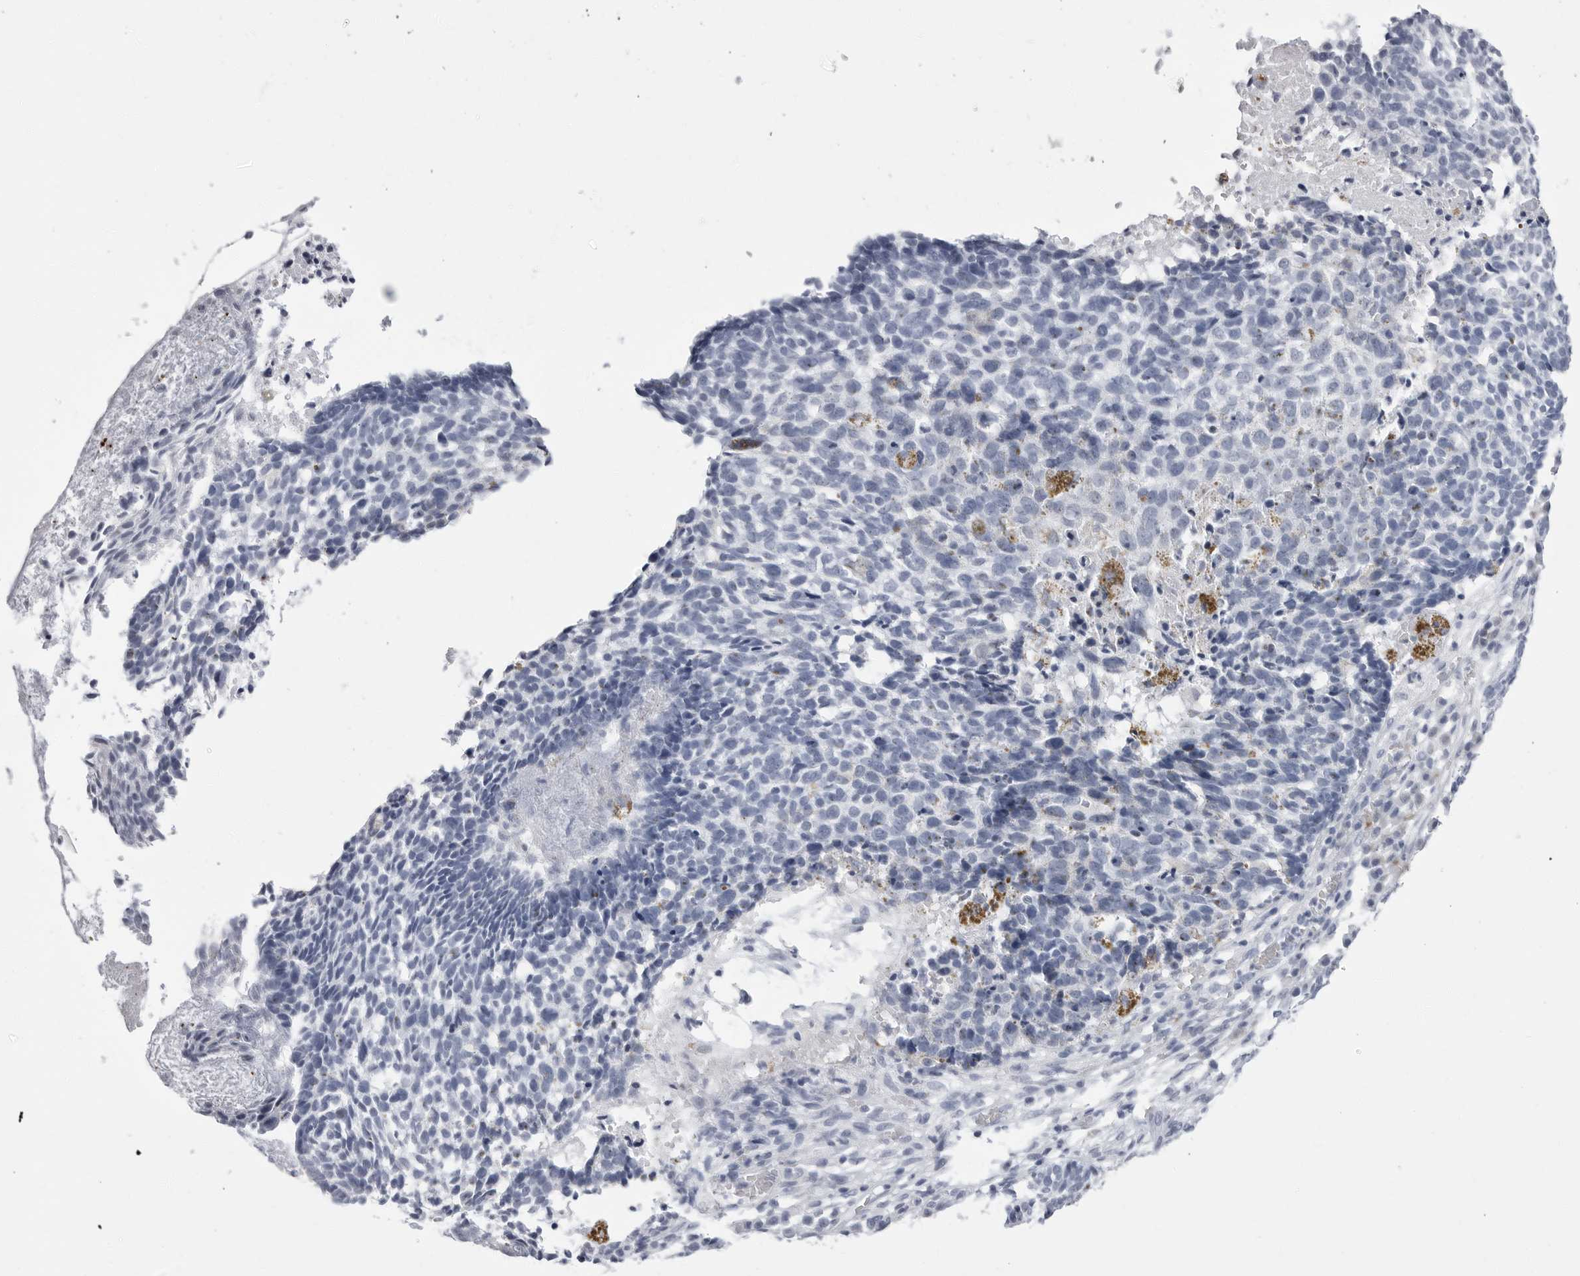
{"staining": {"intensity": "negative", "quantity": "none", "location": "none"}, "tissue": "skin cancer", "cell_type": "Tumor cells", "image_type": "cancer", "snomed": [{"axis": "morphology", "description": "Basal cell carcinoma"}, {"axis": "topography", "description": "Skin"}], "caption": "Protein analysis of skin cancer displays no significant expression in tumor cells.", "gene": "ERICH3", "patient": {"sex": "male", "age": 85}}